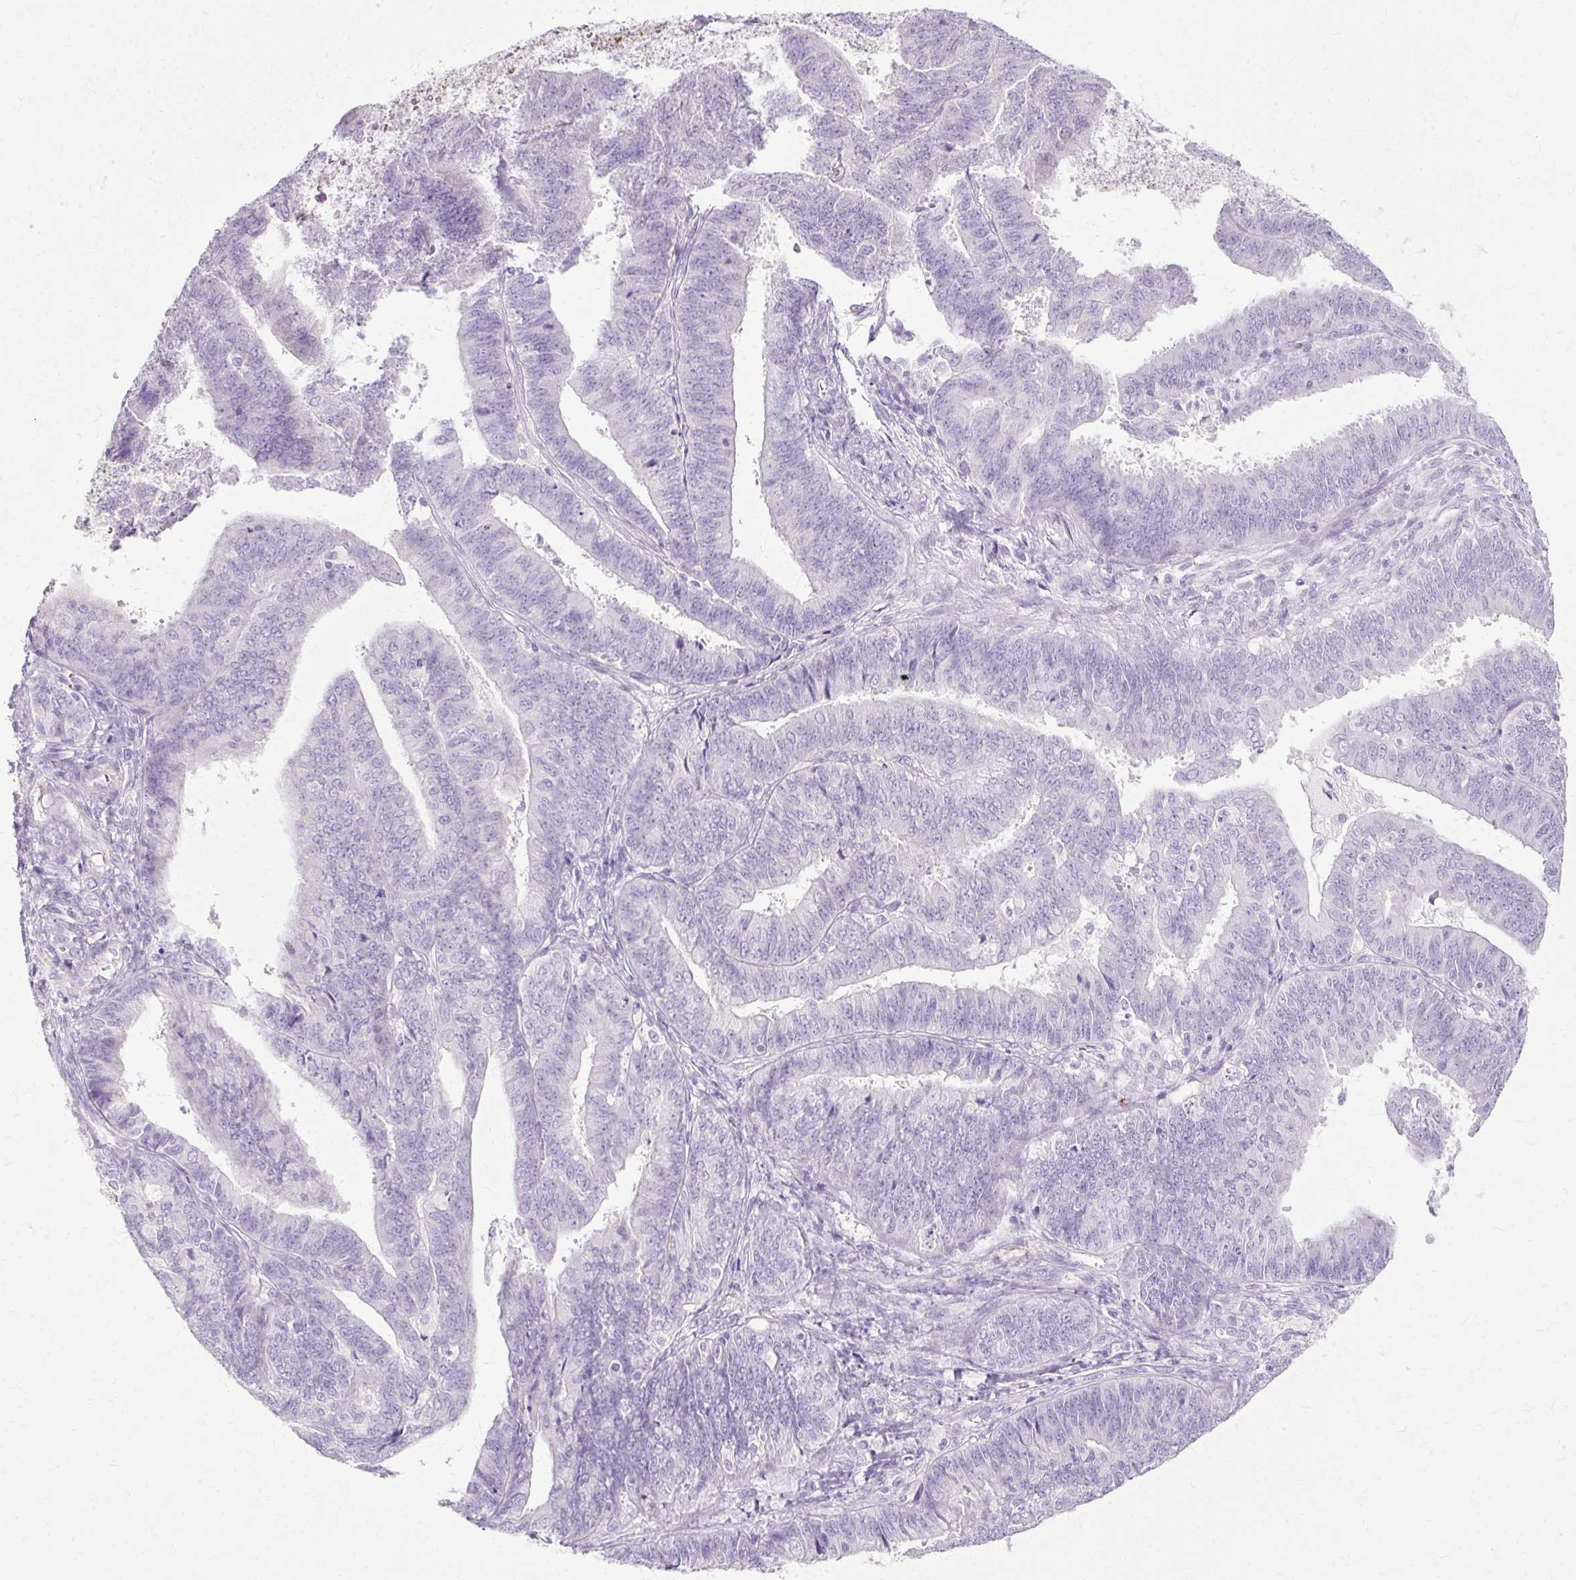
{"staining": {"intensity": "negative", "quantity": "none", "location": "none"}, "tissue": "endometrial cancer", "cell_type": "Tumor cells", "image_type": "cancer", "snomed": [{"axis": "morphology", "description": "Adenocarcinoma, NOS"}, {"axis": "topography", "description": "Endometrium"}], "caption": "Protein analysis of adenocarcinoma (endometrial) exhibits no significant staining in tumor cells.", "gene": "HSD11B1", "patient": {"sex": "female", "age": 73}}